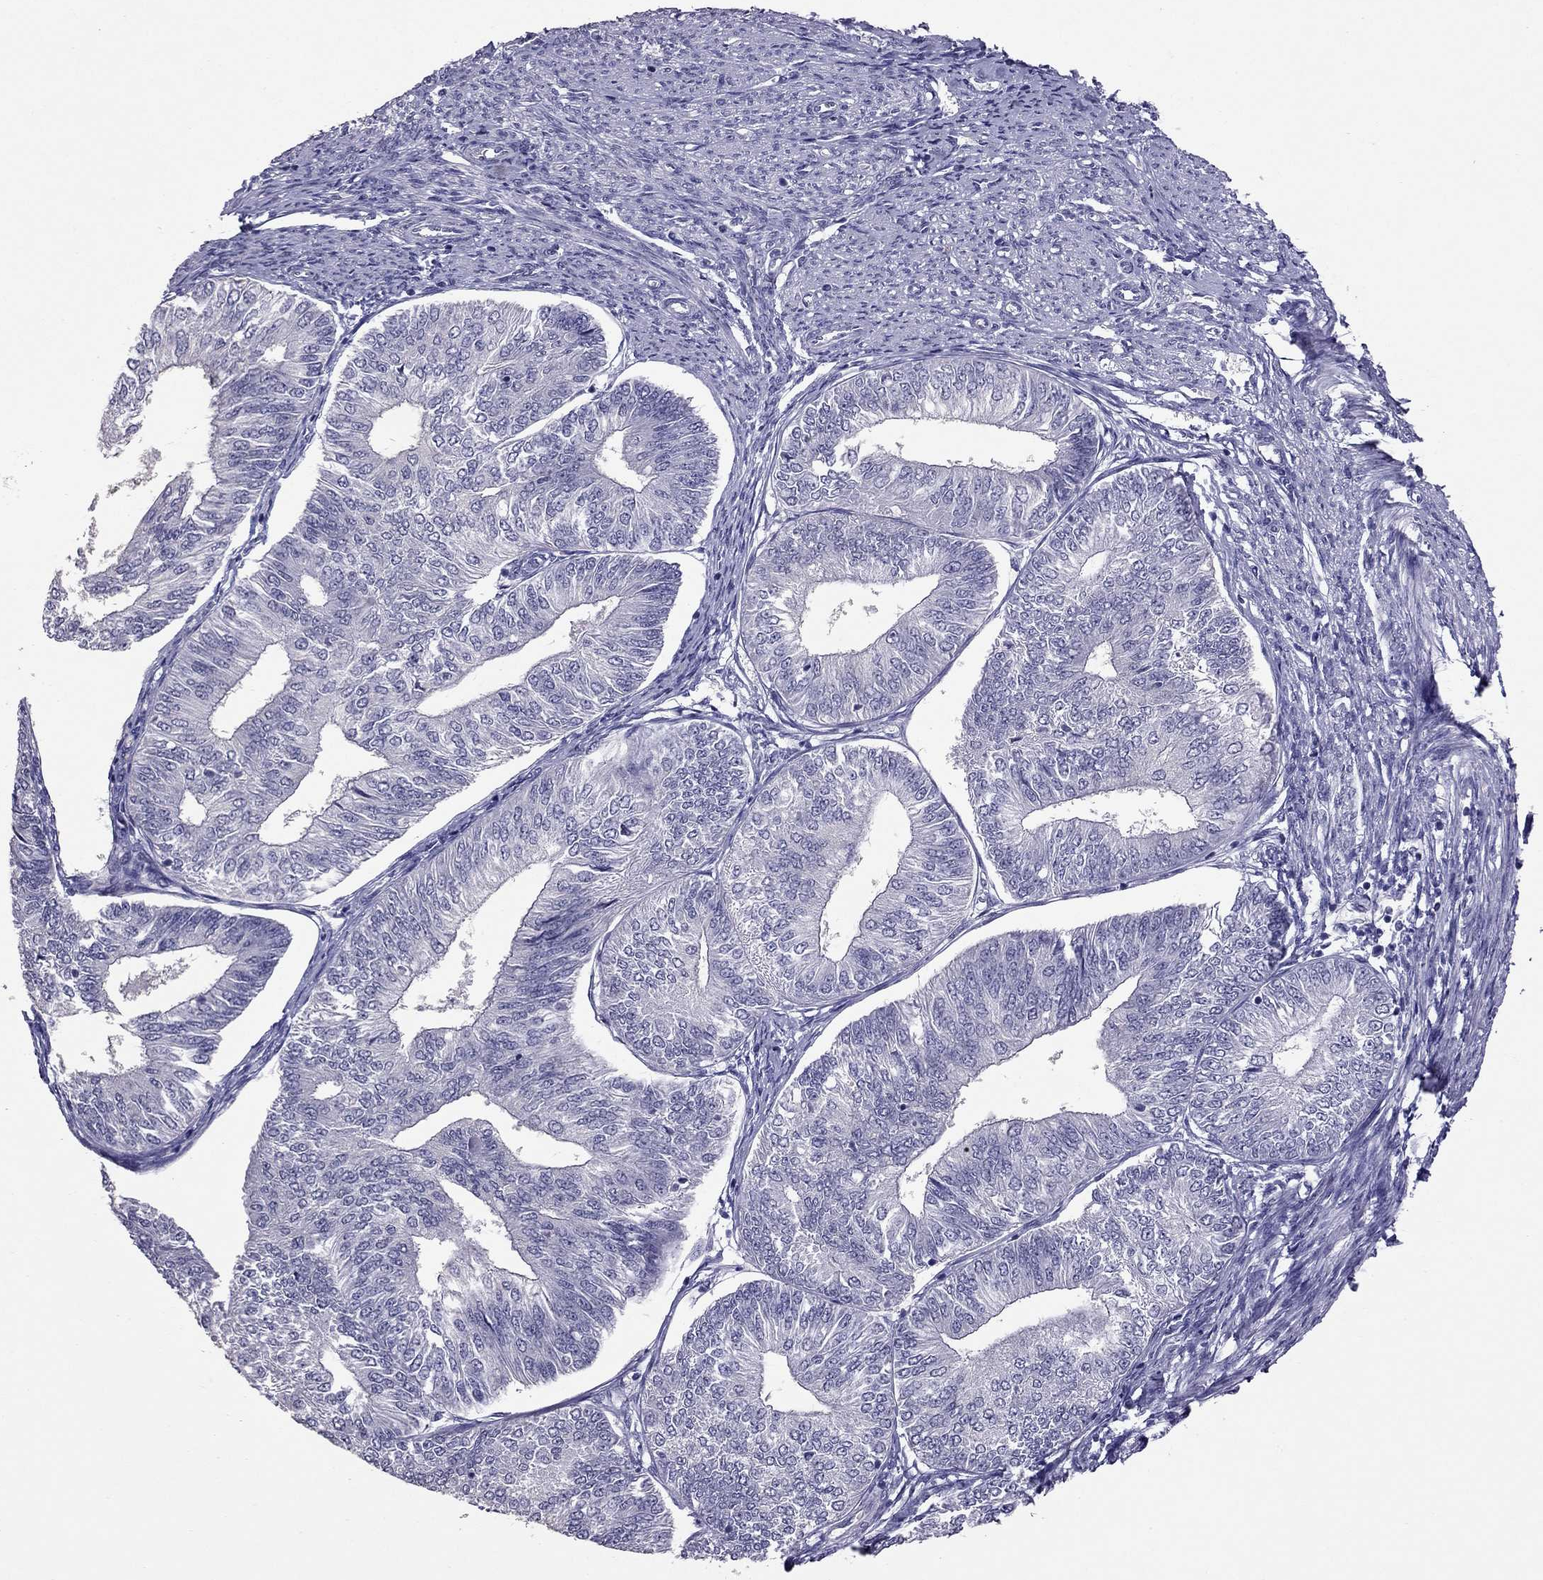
{"staining": {"intensity": "negative", "quantity": "none", "location": "none"}, "tissue": "endometrial cancer", "cell_type": "Tumor cells", "image_type": "cancer", "snomed": [{"axis": "morphology", "description": "Adenocarcinoma, NOS"}, {"axis": "topography", "description": "Endometrium"}], "caption": "Adenocarcinoma (endometrial) was stained to show a protein in brown. There is no significant expression in tumor cells. (Stains: DAB immunohistochemistry (IHC) with hematoxylin counter stain, Microscopy: brightfield microscopy at high magnification).", "gene": "RHO", "patient": {"sex": "female", "age": 58}}